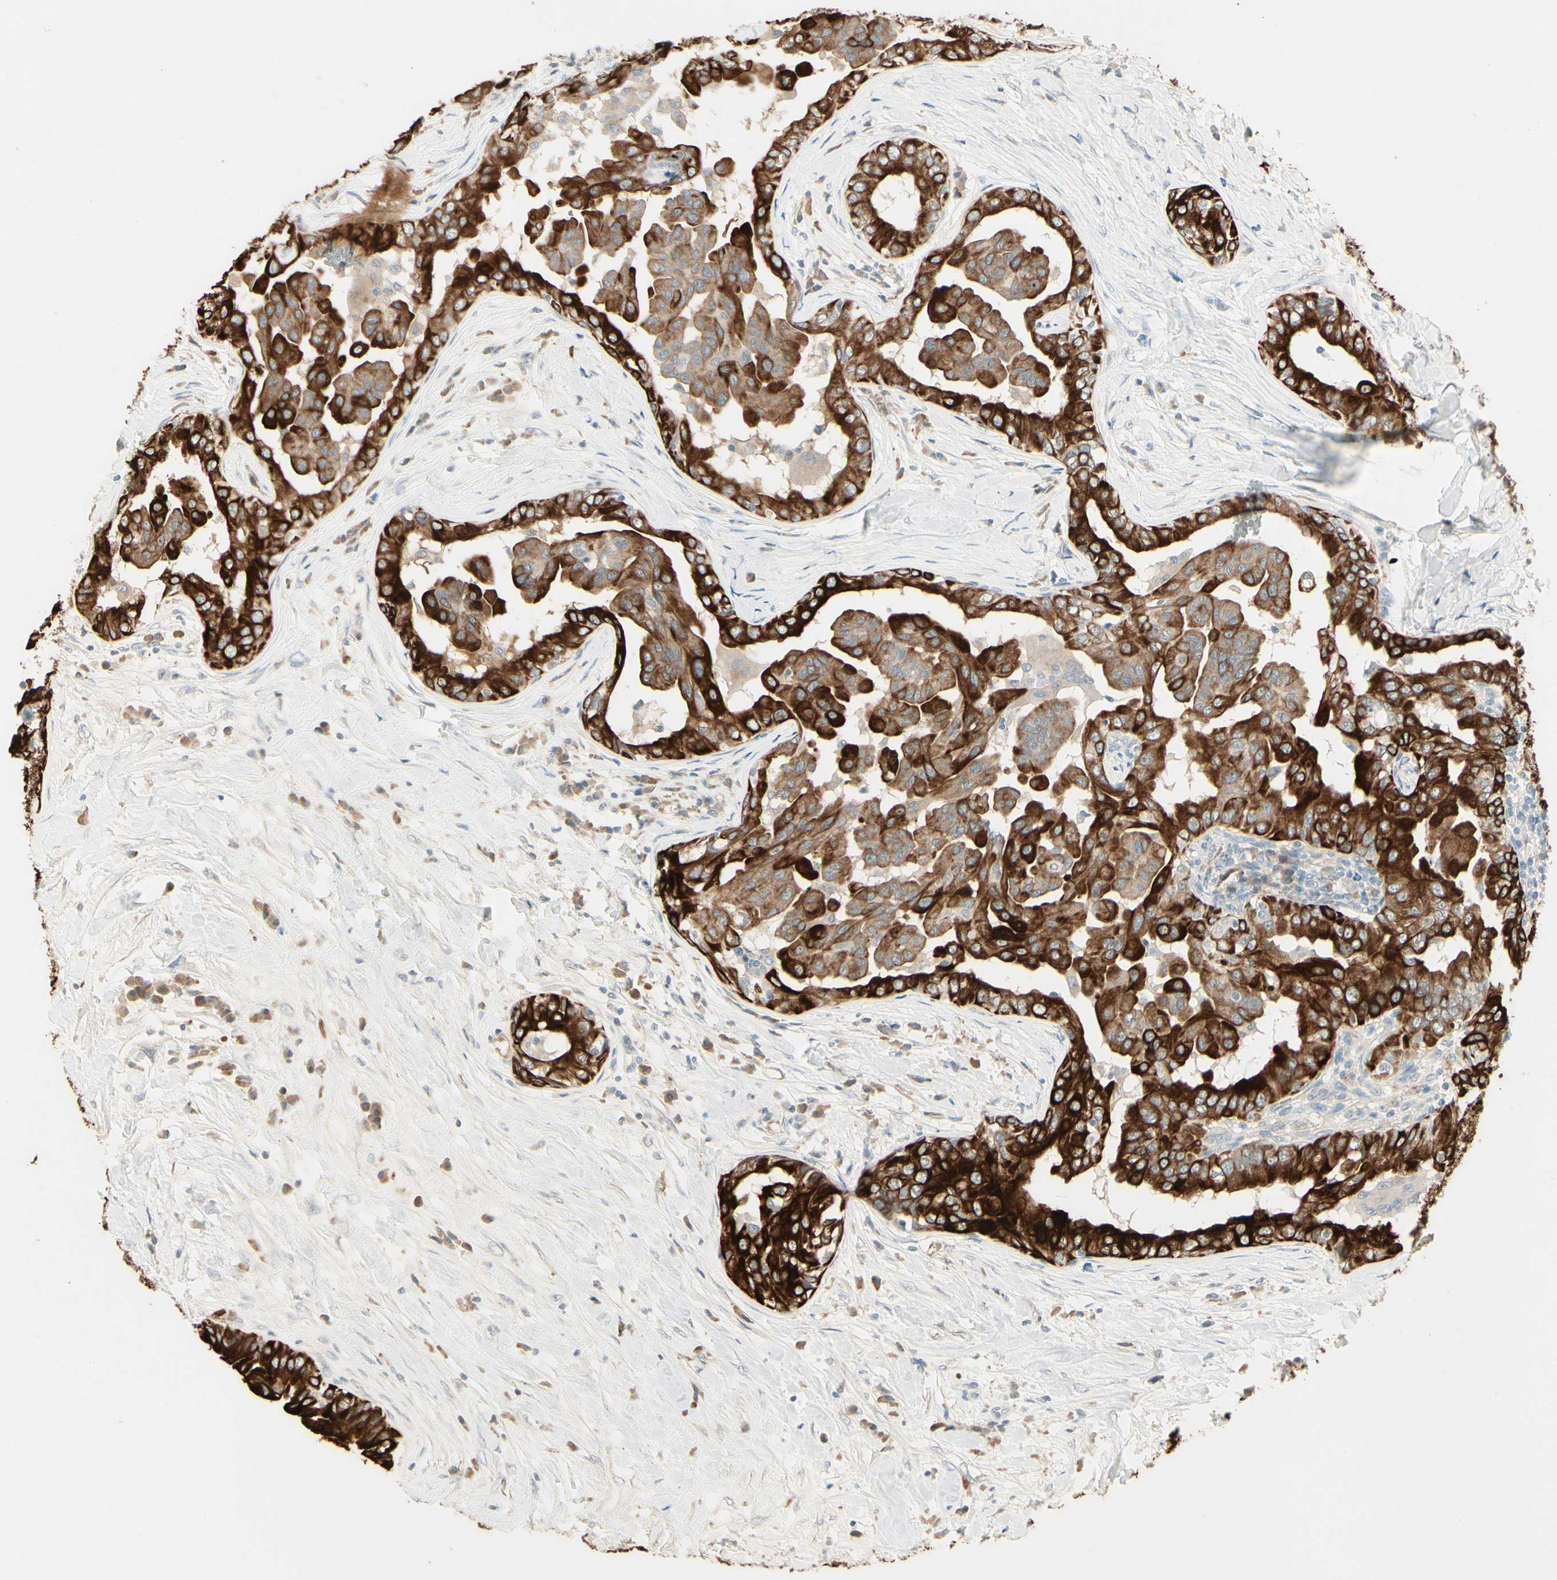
{"staining": {"intensity": "strong", "quantity": ">75%", "location": "cytoplasmic/membranous"}, "tissue": "thyroid cancer", "cell_type": "Tumor cells", "image_type": "cancer", "snomed": [{"axis": "morphology", "description": "Papillary adenocarcinoma, NOS"}, {"axis": "topography", "description": "Thyroid gland"}], "caption": "Protein staining of thyroid cancer tissue exhibits strong cytoplasmic/membranous expression in approximately >75% of tumor cells. Immunohistochemistry stains the protein in brown and the nuclei are stained blue.", "gene": "SKIL", "patient": {"sex": "male", "age": 33}}